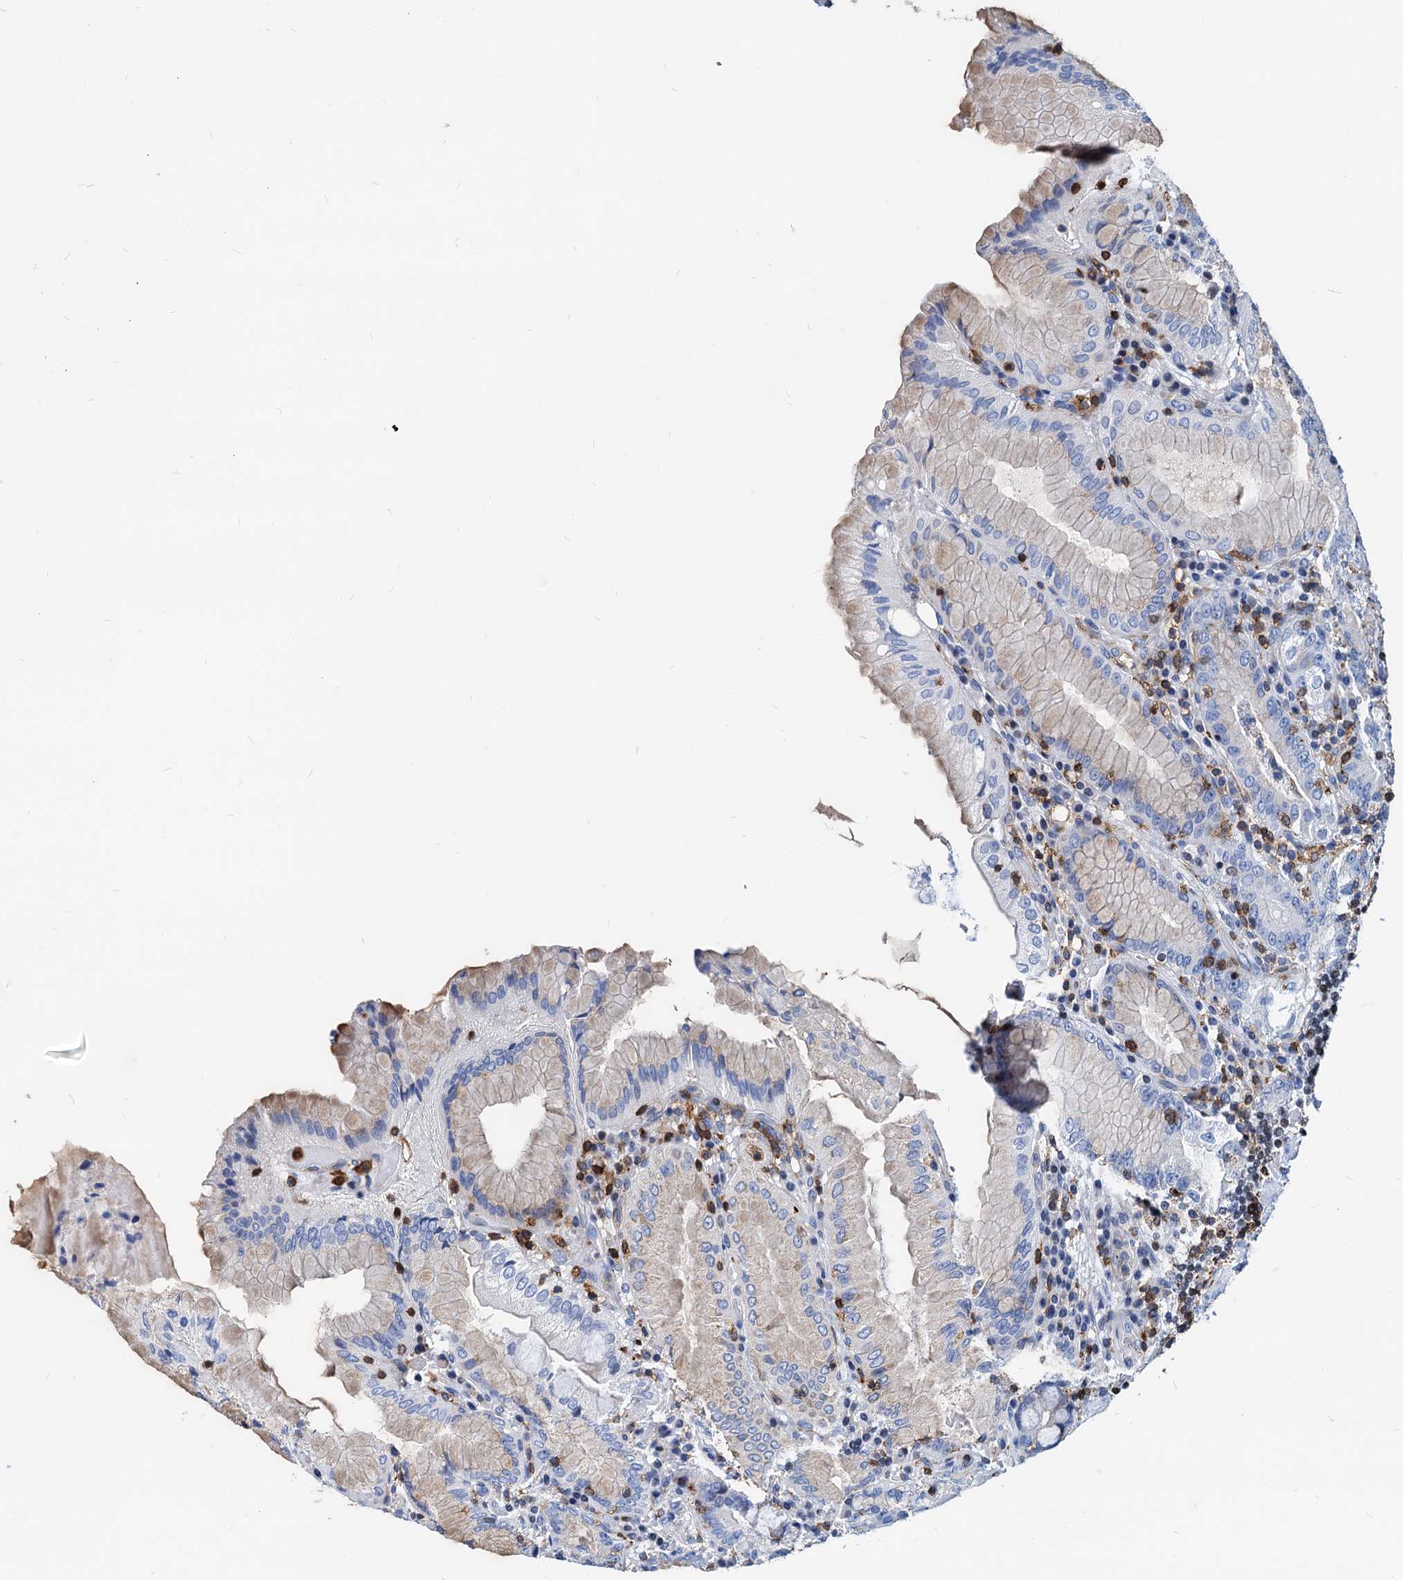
{"staining": {"intensity": "weak", "quantity": "<25%", "location": "cytoplasmic/membranous"}, "tissue": "stomach", "cell_type": "Glandular cells", "image_type": "normal", "snomed": [{"axis": "morphology", "description": "Normal tissue, NOS"}, {"axis": "topography", "description": "Stomach, upper"}, {"axis": "topography", "description": "Stomach, lower"}], "caption": "Immunohistochemistry image of benign stomach stained for a protein (brown), which exhibits no positivity in glandular cells.", "gene": "LCP2", "patient": {"sex": "female", "age": 76}}